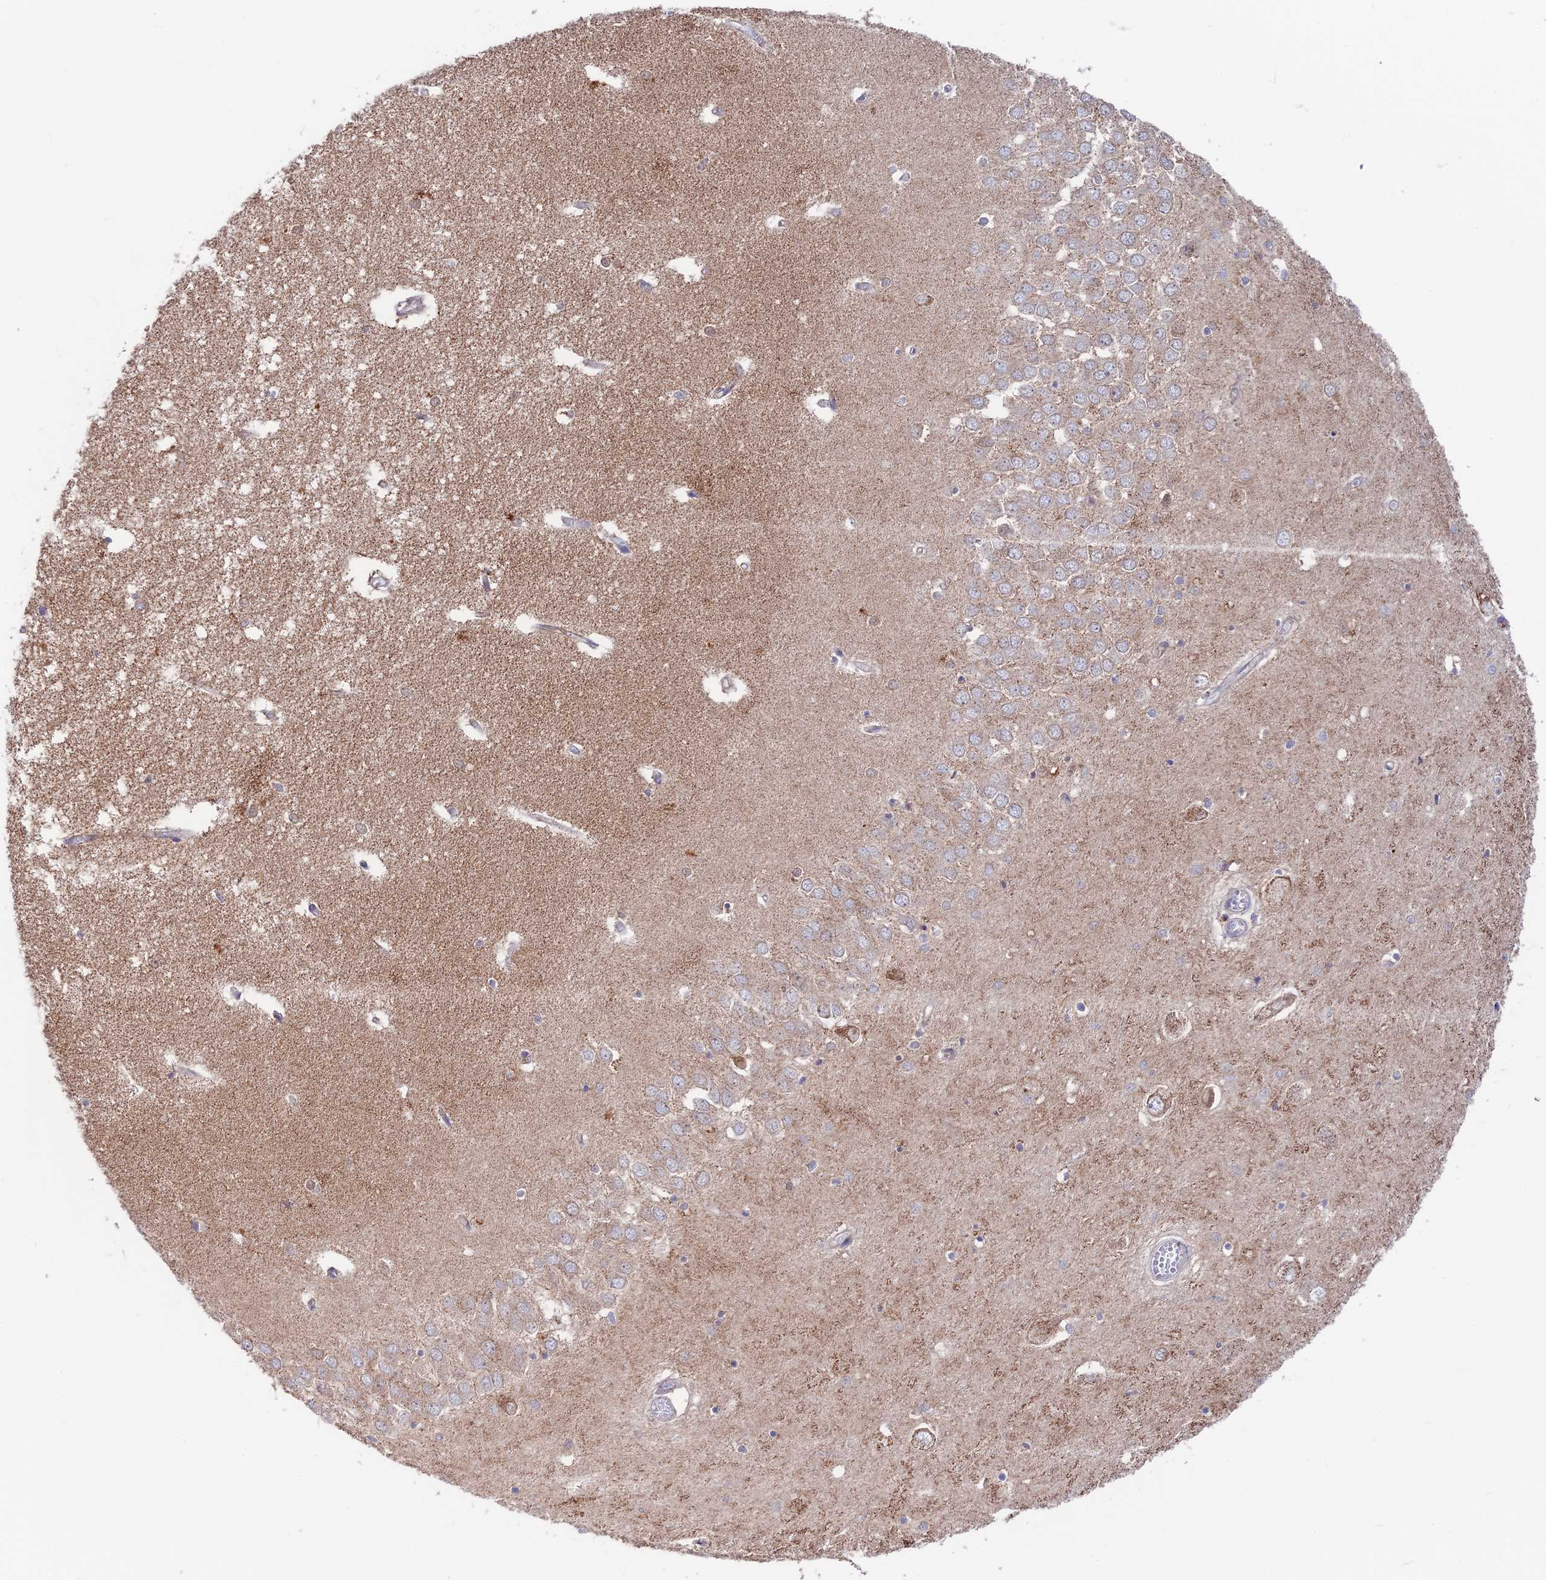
{"staining": {"intensity": "weak", "quantity": "25%-75%", "location": "cytoplasmic/membranous"}, "tissue": "hippocampus", "cell_type": "Glial cells", "image_type": "normal", "snomed": [{"axis": "morphology", "description": "Normal tissue, NOS"}, {"axis": "topography", "description": "Hippocampus"}], "caption": "Protein positivity by immunohistochemistry (IHC) shows weak cytoplasmic/membranous staining in about 25%-75% of glial cells in benign hippocampus. Immunohistochemistry stains the protein in brown and the nuclei are stained blue.", "gene": "CS", "patient": {"sex": "male", "age": 70}}